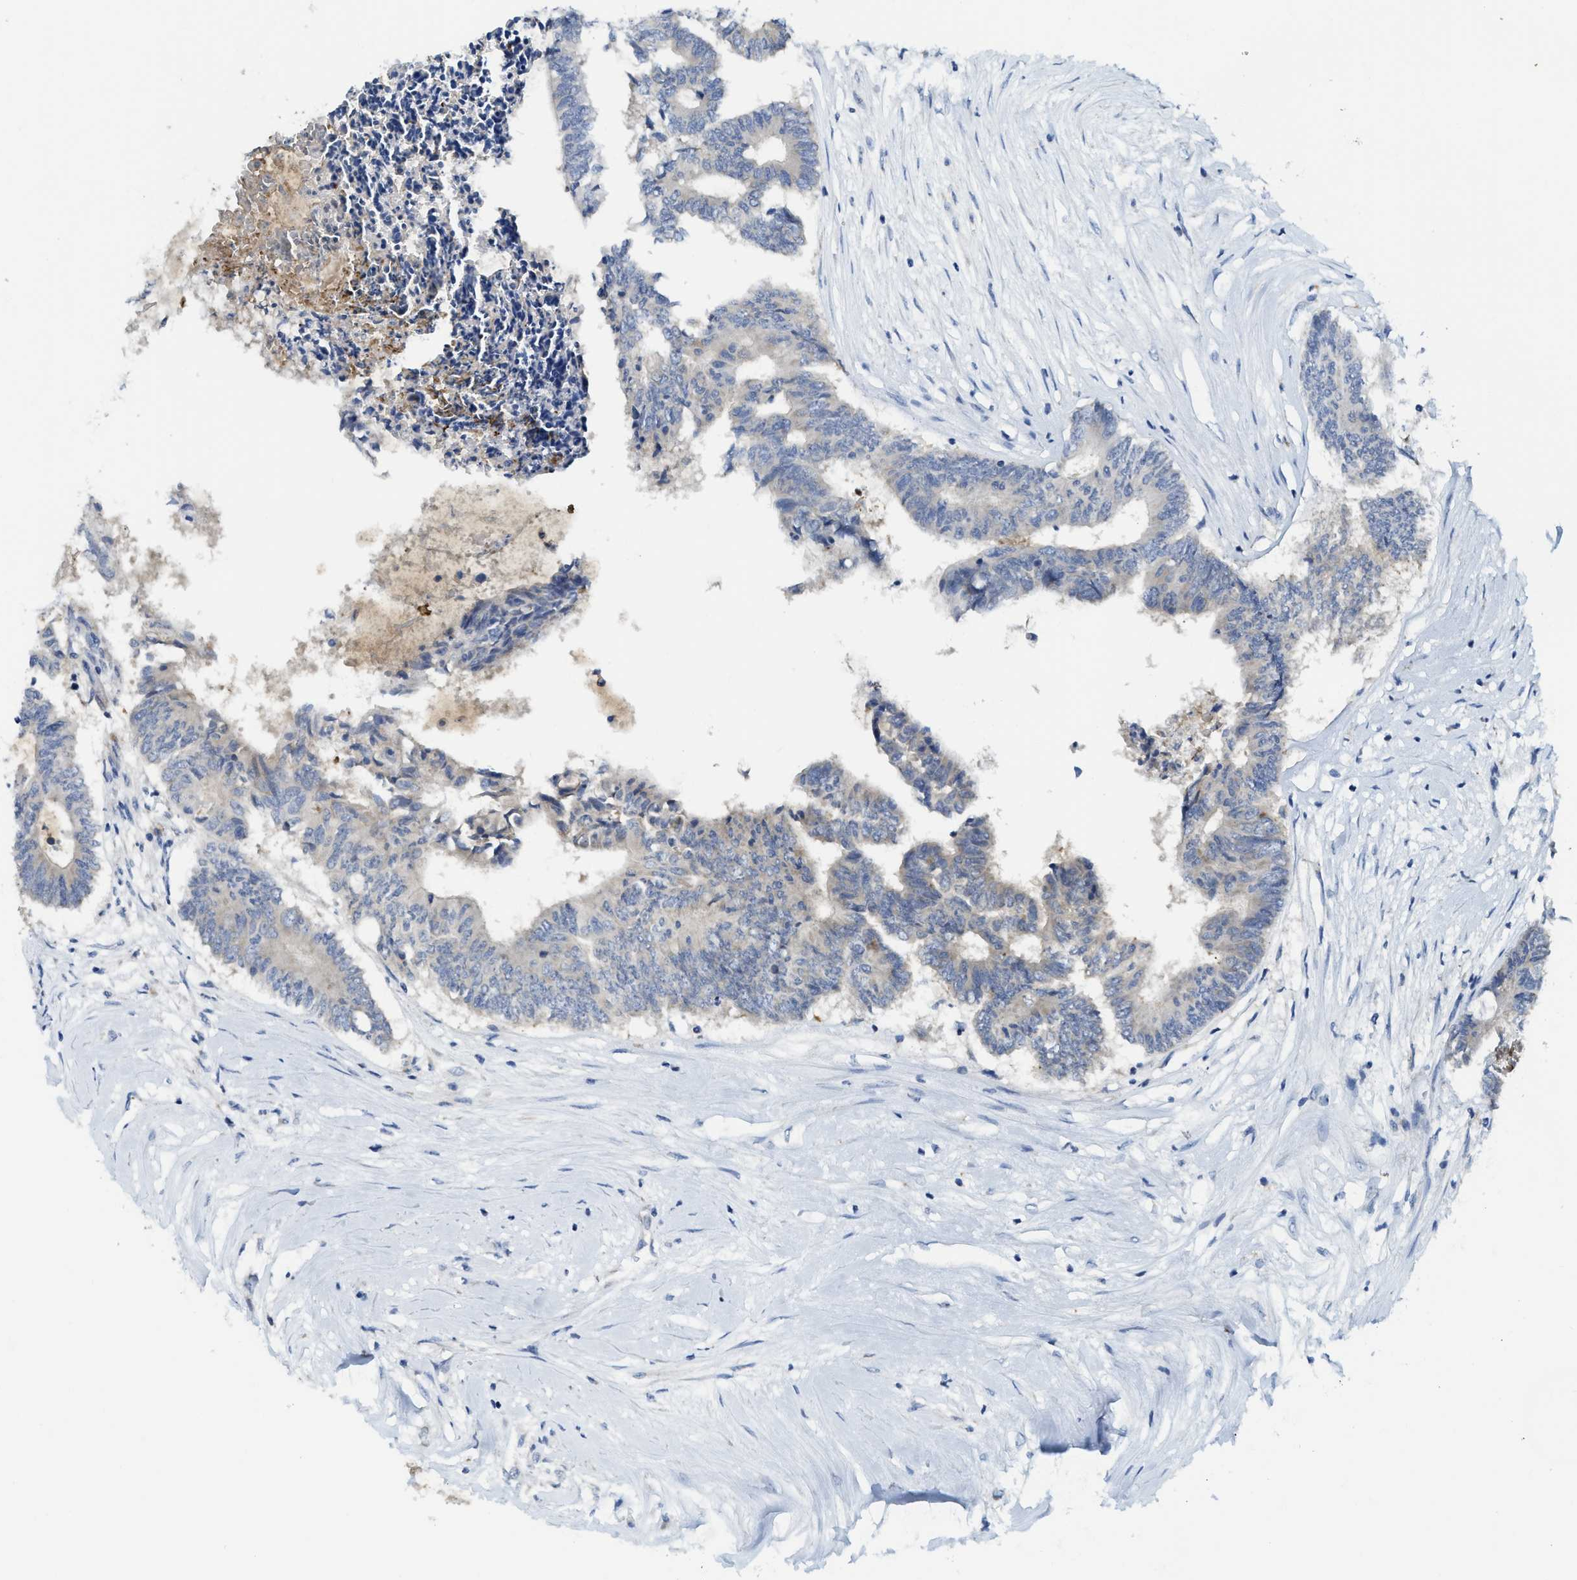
{"staining": {"intensity": "negative", "quantity": "none", "location": "none"}, "tissue": "colorectal cancer", "cell_type": "Tumor cells", "image_type": "cancer", "snomed": [{"axis": "morphology", "description": "Adenocarcinoma, NOS"}, {"axis": "topography", "description": "Rectum"}], "caption": "Tumor cells are negative for protein expression in human colorectal adenocarcinoma.", "gene": "GATD3", "patient": {"sex": "male", "age": 63}}